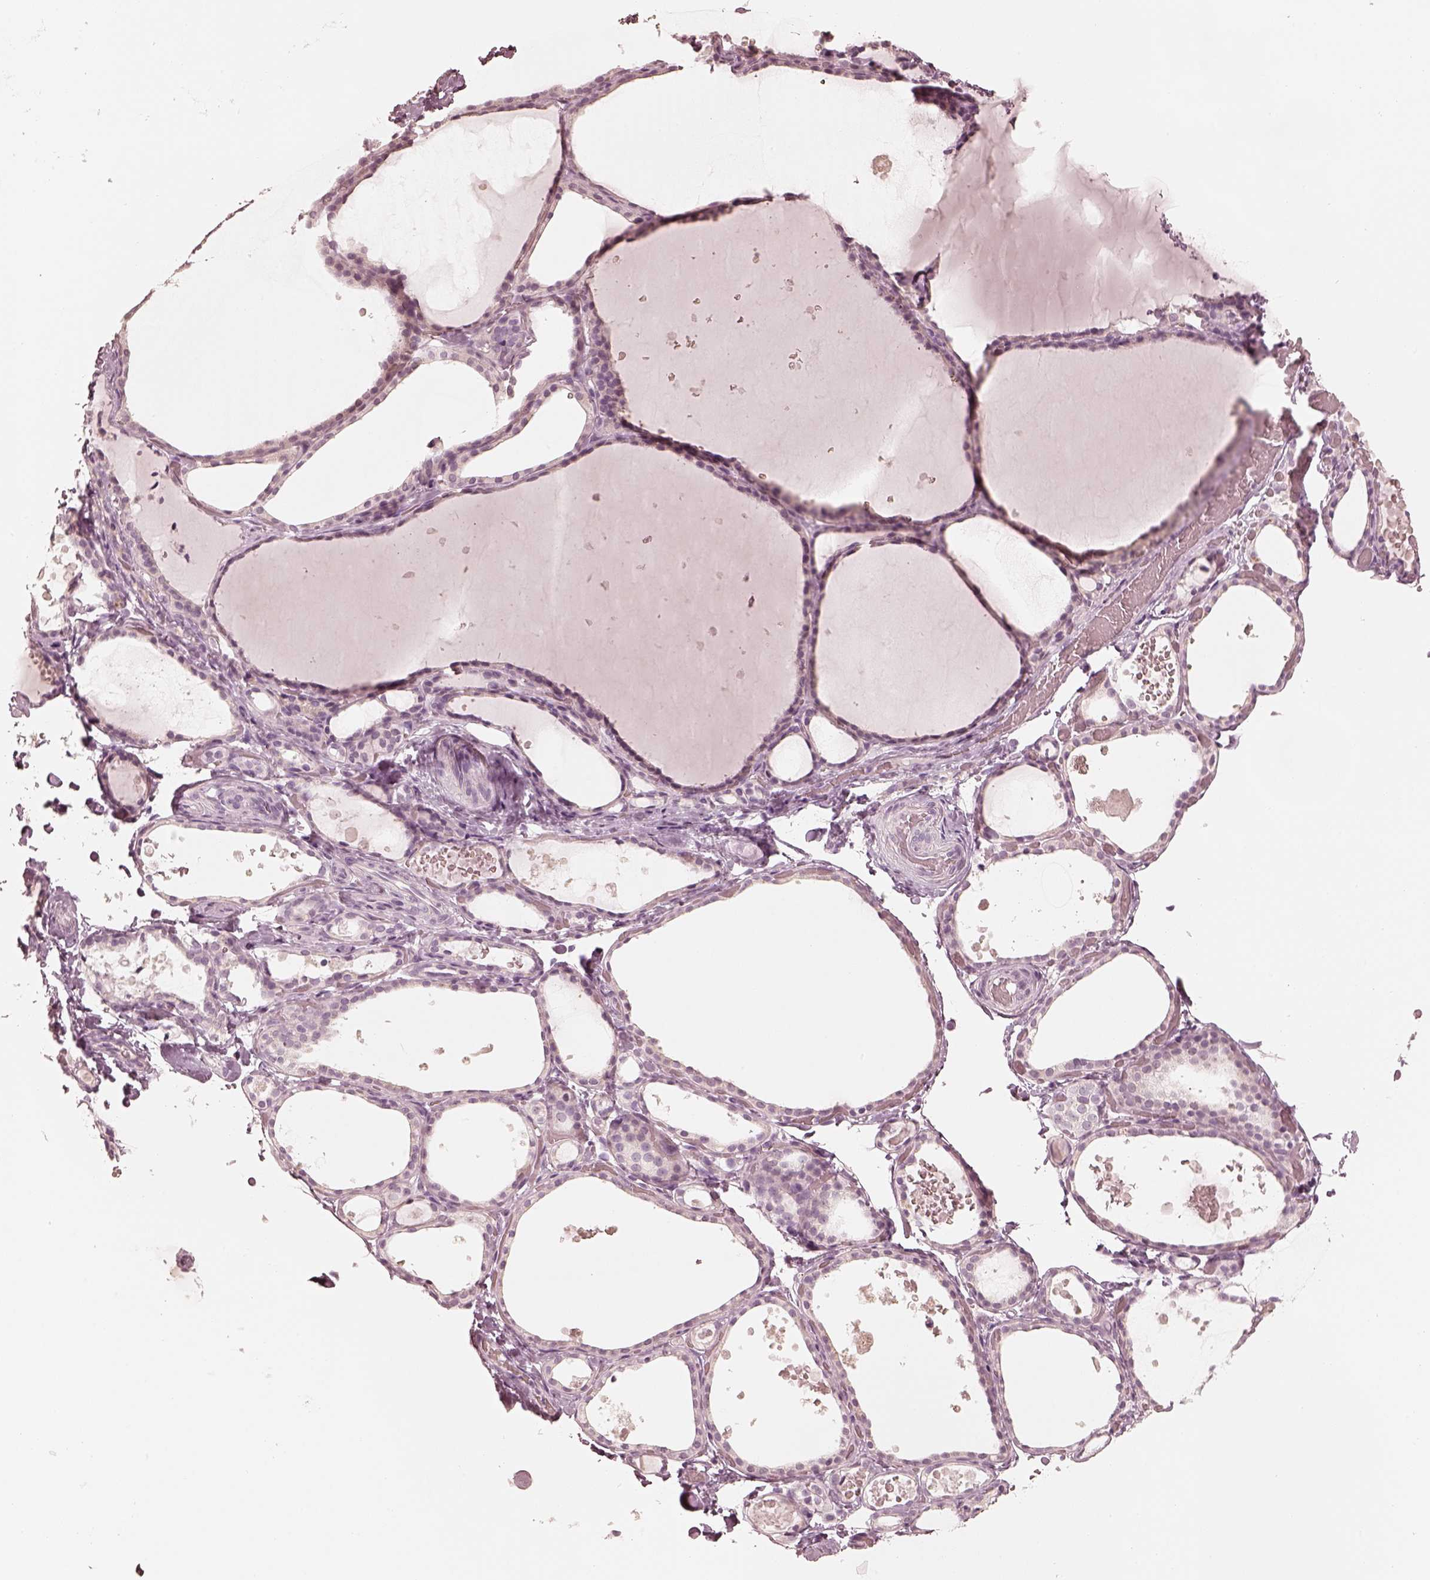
{"staining": {"intensity": "negative", "quantity": "none", "location": "none"}, "tissue": "thyroid gland", "cell_type": "Glandular cells", "image_type": "normal", "snomed": [{"axis": "morphology", "description": "Normal tissue, NOS"}, {"axis": "topography", "description": "Thyroid gland"}], "caption": "The image exhibits no significant expression in glandular cells of thyroid gland. (Brightfield microscopy of DAB immunohistochemistry at high magnification).", "gene": "CALR3", "patient": {"sex": "female", "age": 56}}